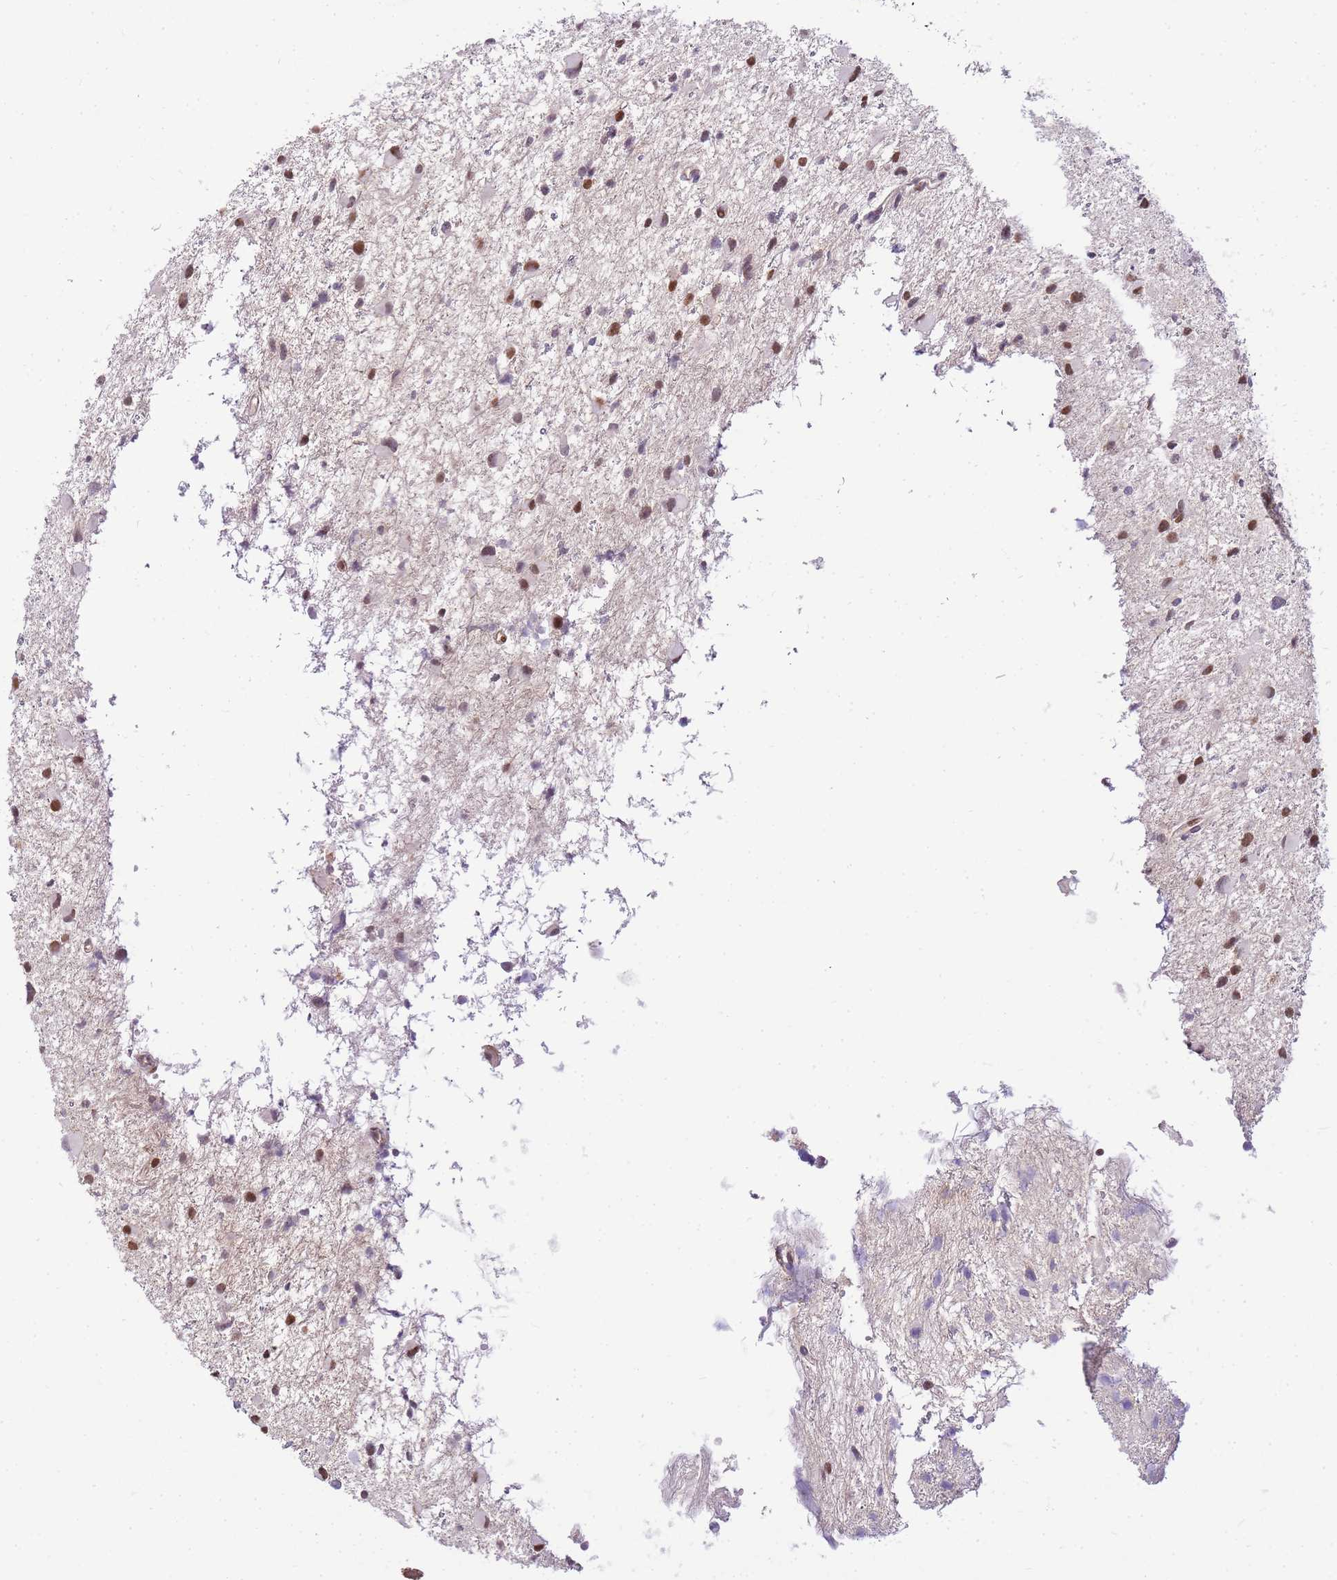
{"staining": {"intensity": "moderate", "quantity": "<25%", "location": "nuclear"}, "tissue": "glioma", "cell_type": "Tumor cells", "image_type": "cancer", "snomed": [{"axis": "morphology", "description": "Glioma, malignant, Low grade"}, {"axis": "topography", "description": "Brain"}], "caption": "Glioma stained with DAB immunohistochemistry (IHC) demonstrates low levels of moderate nuclear positivity in approximately <25% of tumor cells. (DAB (3,3'-diaminobenzidine) = brown stain, brightfield microscopy at high magnification).", "gene": "CLBA1", "patient": {"sex": "female", "age": 32}}